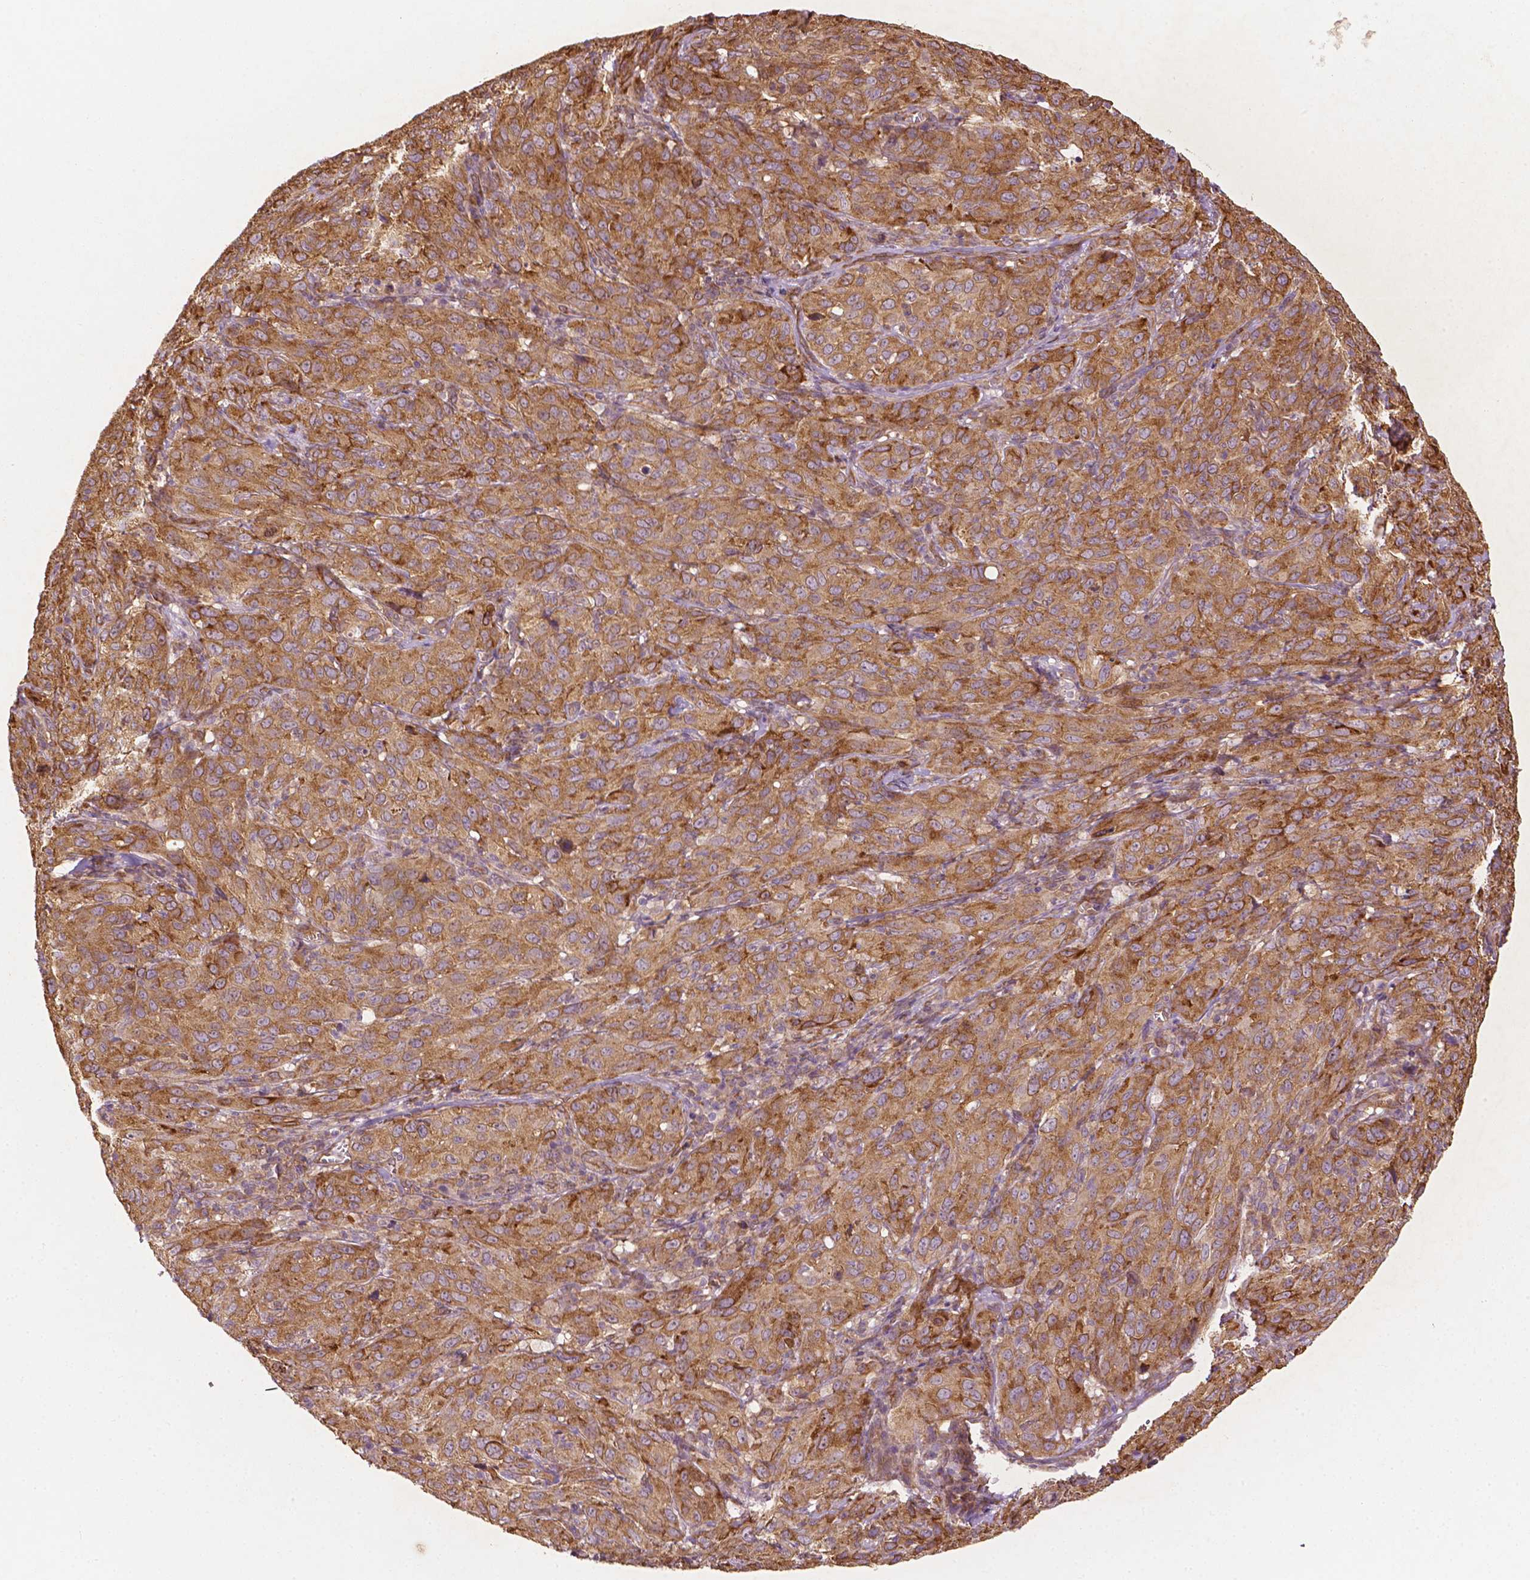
{"staining": {"intensity": "moderate", "quantity": ">75%", "location": "cytoplasmic/membranous"}, "tissue": "cervical cancer", "cell_type": "Tumor cells", "image_type": "cancer", "snomed": [{"axis": "morphology", "description": "Normal tissue, NOS"}, {"axis": "morphology", "description": "Squamous cell carcinoma, NOS"}, {"axis": "topography", "description": "Cervix"}], "caption": "Tumor cells demonstrate medium levels of moderate cytoplasmic/membranous staining in approximately >75% of cells in human cervical cancer. Using DAB (3,3'-diaminobenzidine) (brown) and hematoxylin (blue) stains, captured at high magnification using brightfield microscopy.", "gene": "G3BP1", "patient": {"sex": "female", "age": 51}}